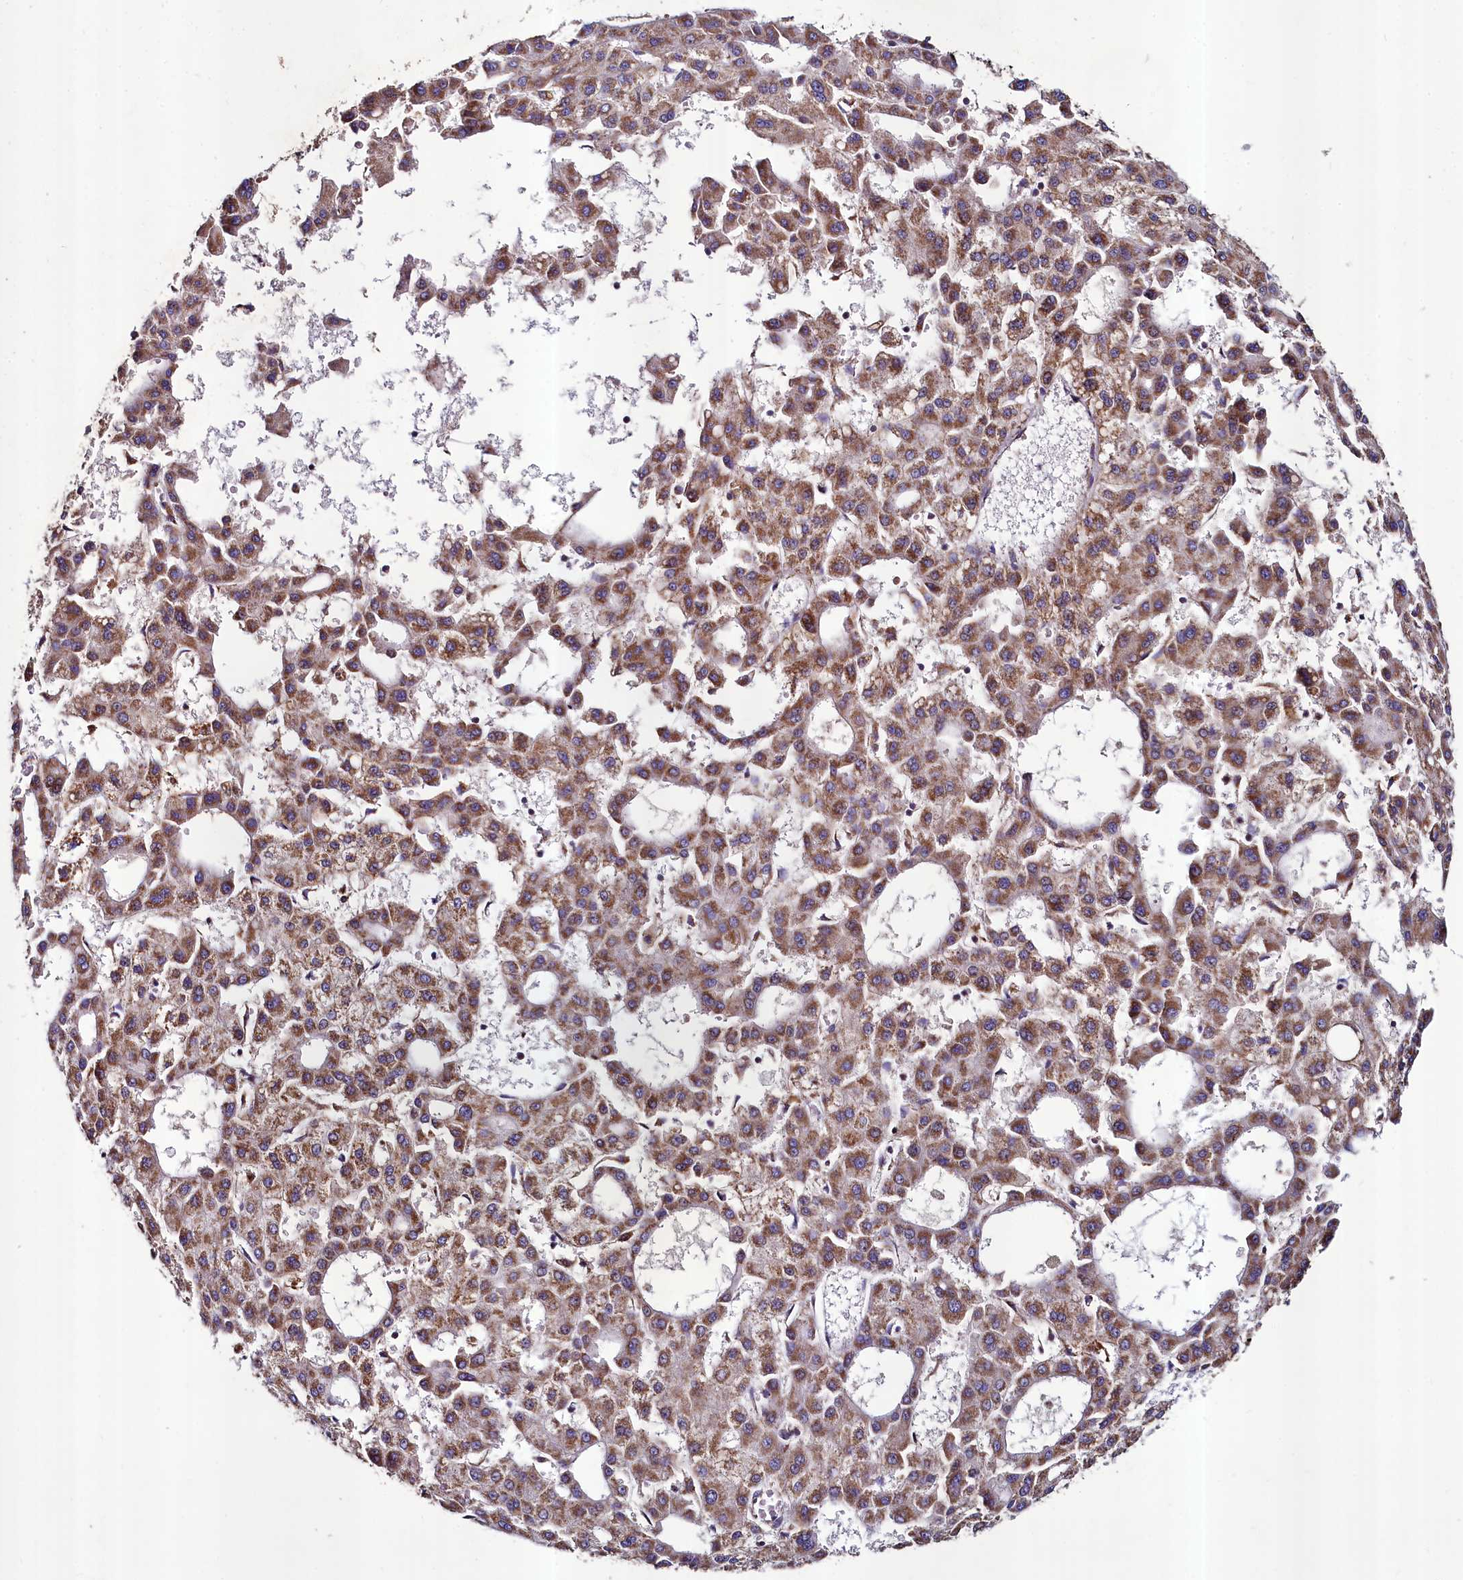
{"staining": {"intensity": "moderate", "quantity": ">75%", "location": "cytoplasmic/membranous"}, "tissue": "liver cancer", "cell_type": "Tumor cells", "image_type": "cancer", "snomed": [{"axis": "morphology", "description": "Carcinoma, Hepatocellular, NOS"}, {"axis": "topography", "description": "Liver"}], "caption": "This micrograph demonstrates immunohistochemistry (IHC) staining of human liver hepatocellular carcinoma, with medium moderate cytoplasmic/membranous staining in approximately >75% of tumor cells.", "gene": "METTL4", "patient": {"sex": "male", "age": 47}}